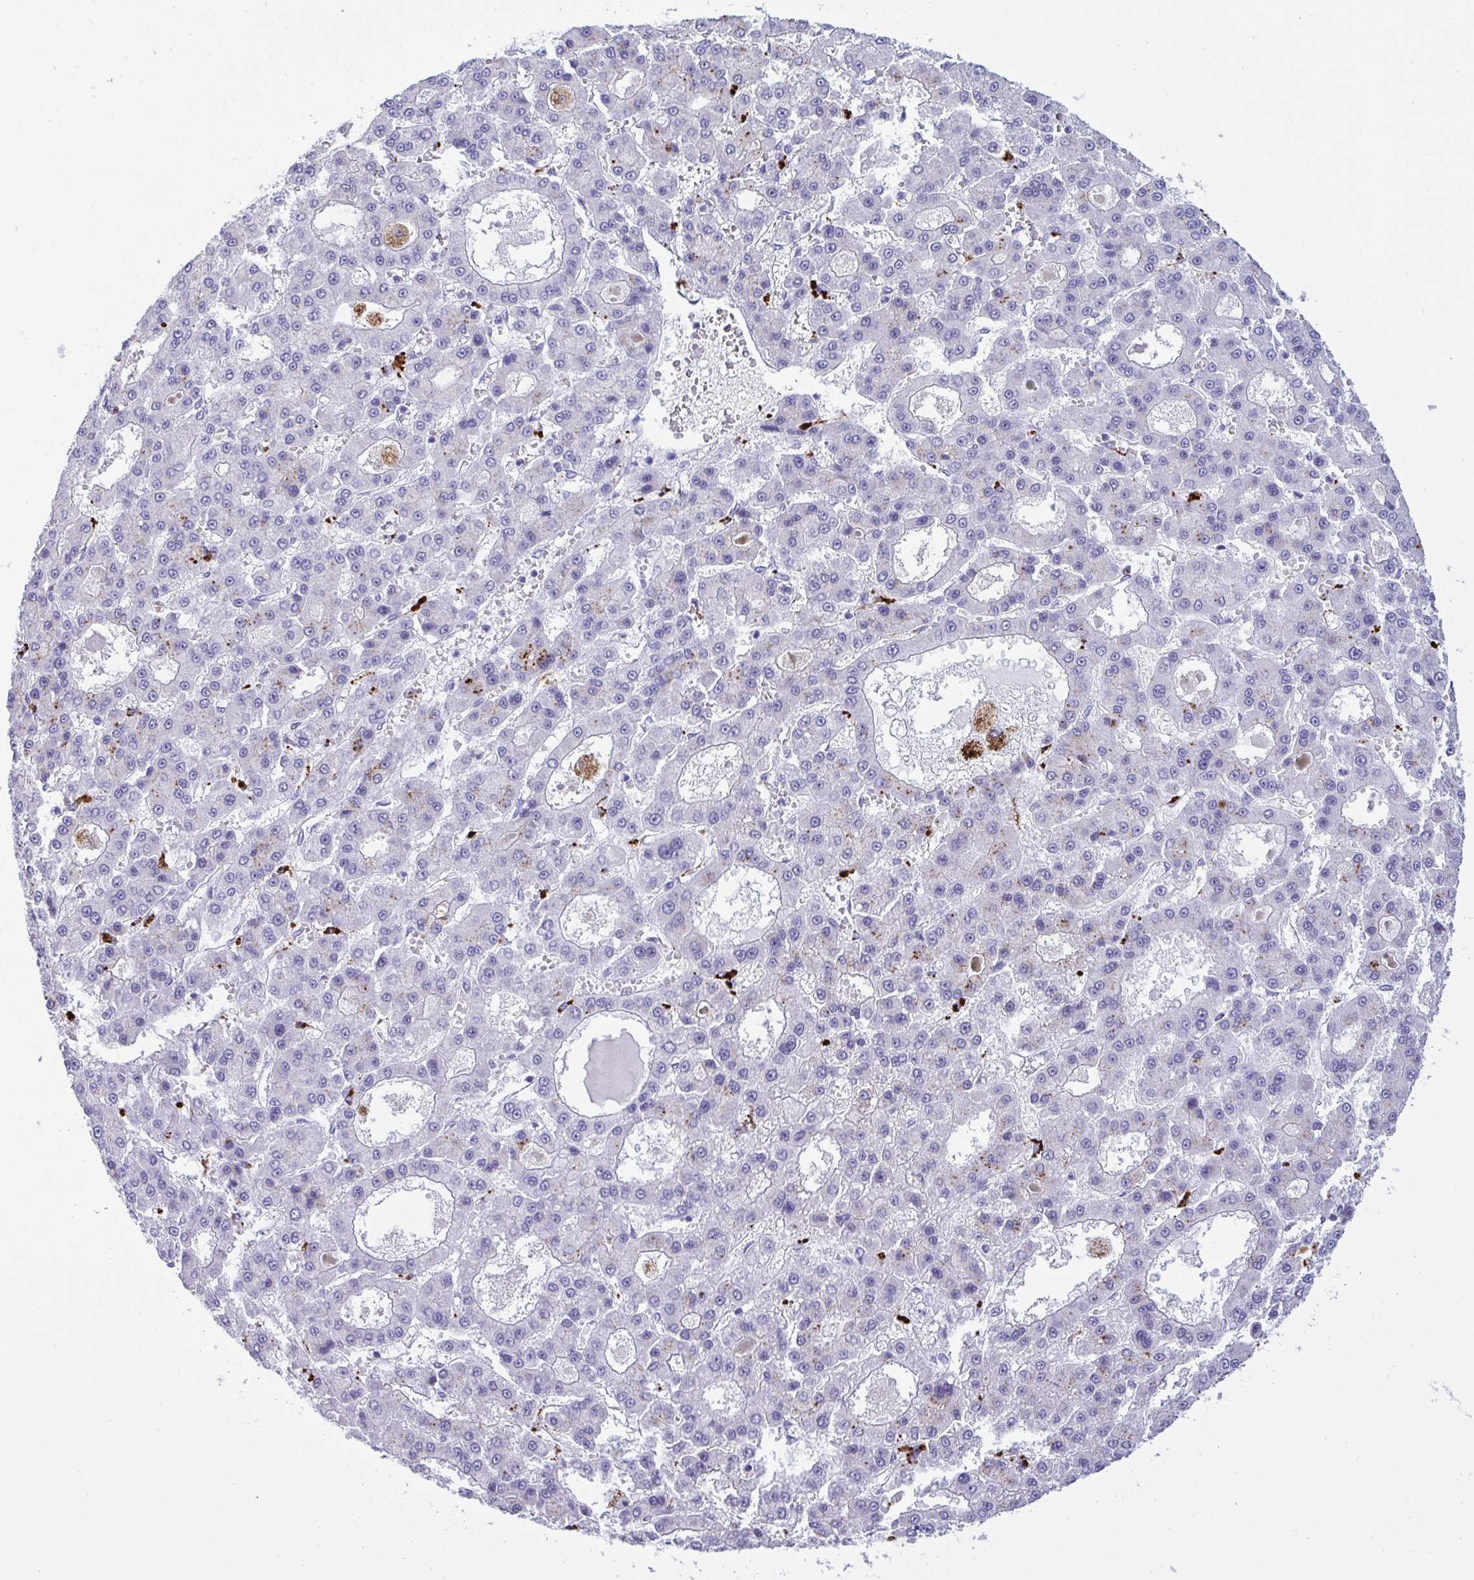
{"staining": {"intensity": "negative", "quantity": "none", "location": "none"}, "tissue": "liver cancer", "cell_type": "Tumor cells", "image_type": "cancer", "snomed": [{"axis": "morphology", "description": "Carcinoma, Hepatocellular, NOS"}, {"axis": "topography", "description": "Liver"}], "caption": "Tumor cells are negative for protein expression in human liver cancer (hepatocellular carcinoma).", "gene": "CPVL", "patient": {"sex": "male", "age": 70}}